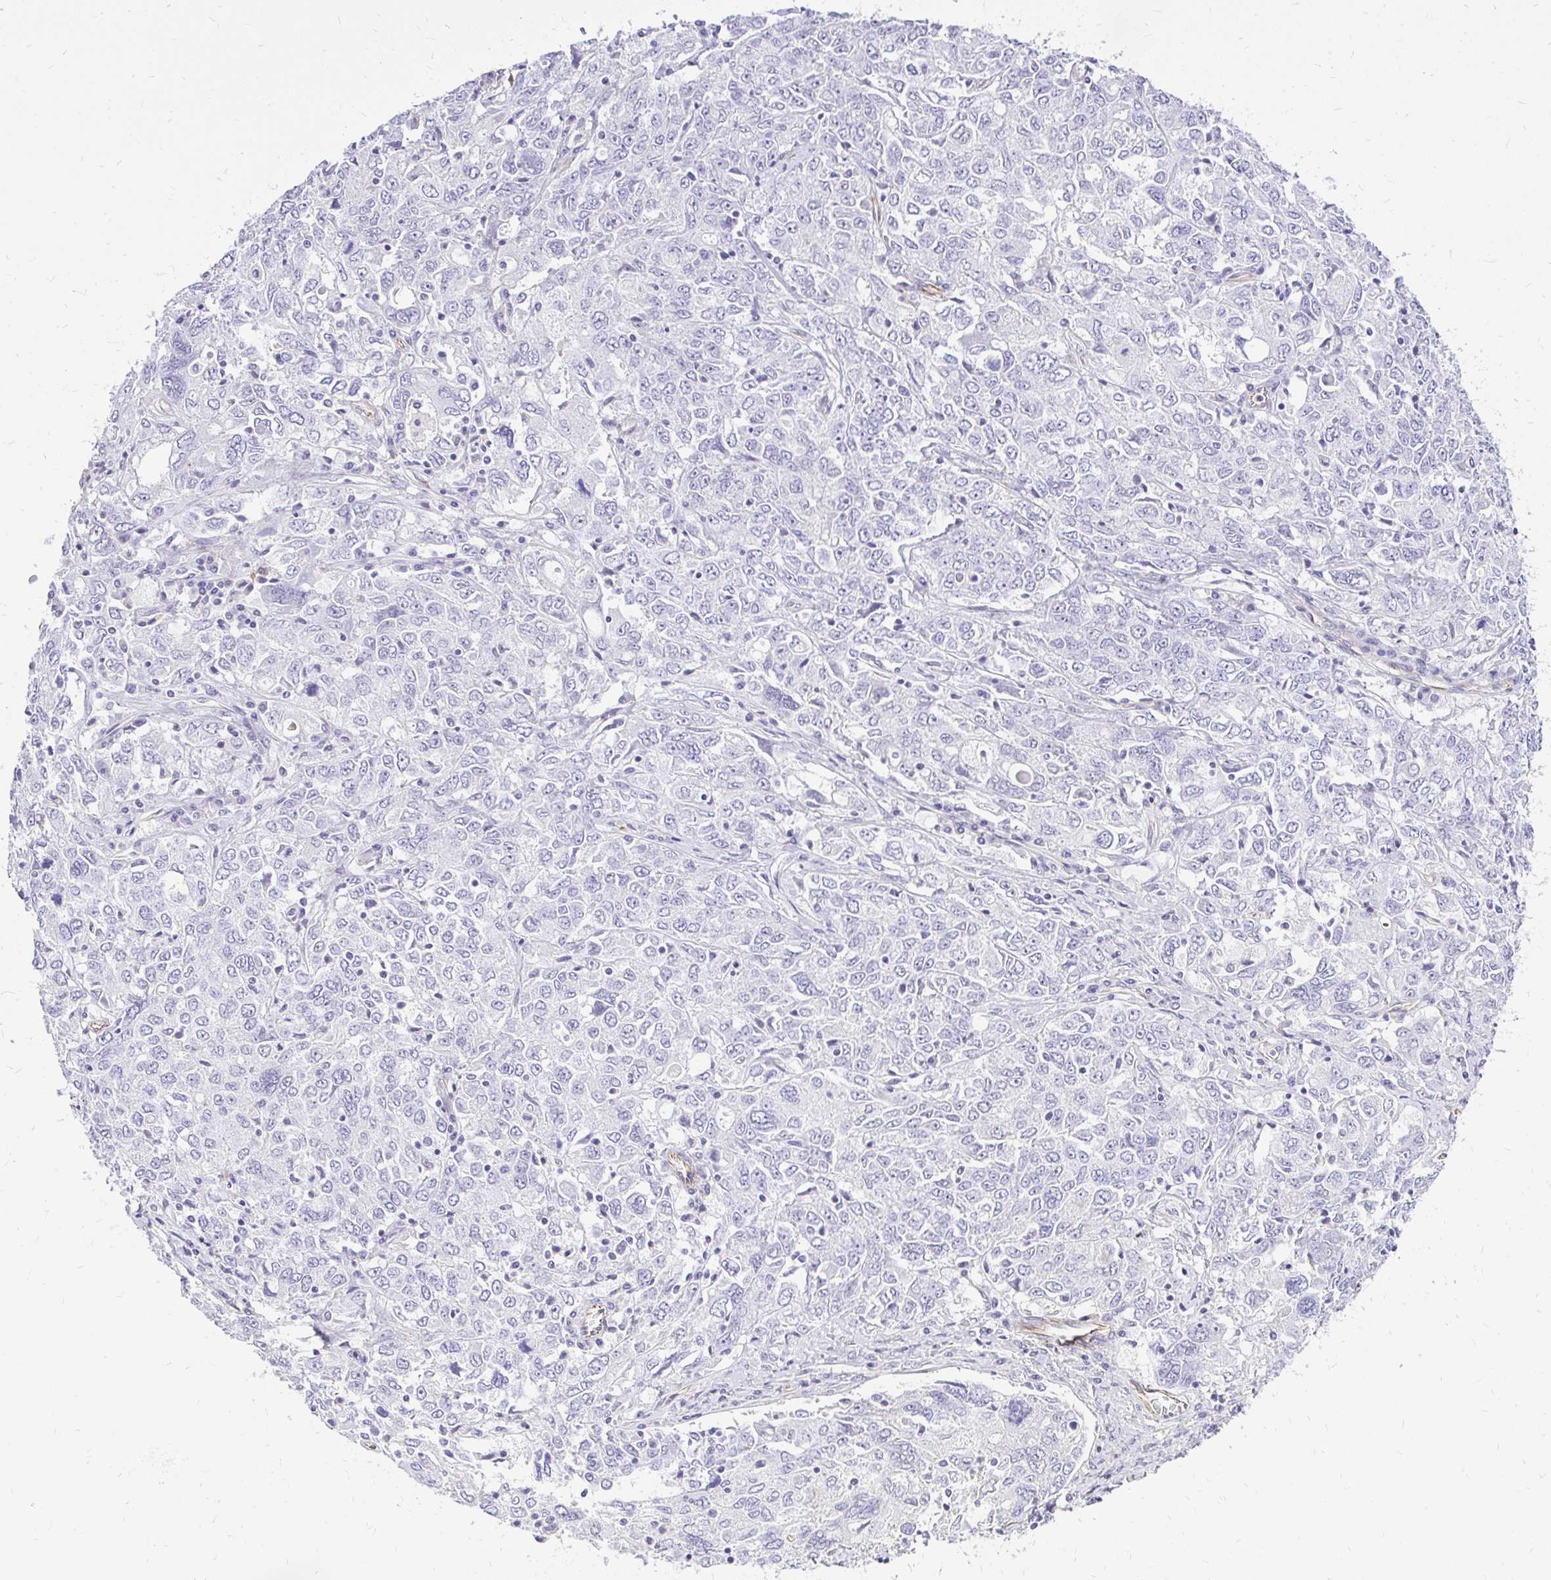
{"staining": {"intensity": "negative", "quantity": "none", "location": "none"}, "tissue": "ovarian cancer", "cell_type": "Tumor cells", "image_type": "cancer", "snomed": [{"axis": "morphology", "description": "Carcinoma, endometroid"}, {"axis": "topography", "description": "Ovary"}], "caption": "Tumor cells are negative for brown protein staining in ovarian cancer.", "gene": "FAM83C", "patient": {"sex": "female", "age": 62}}